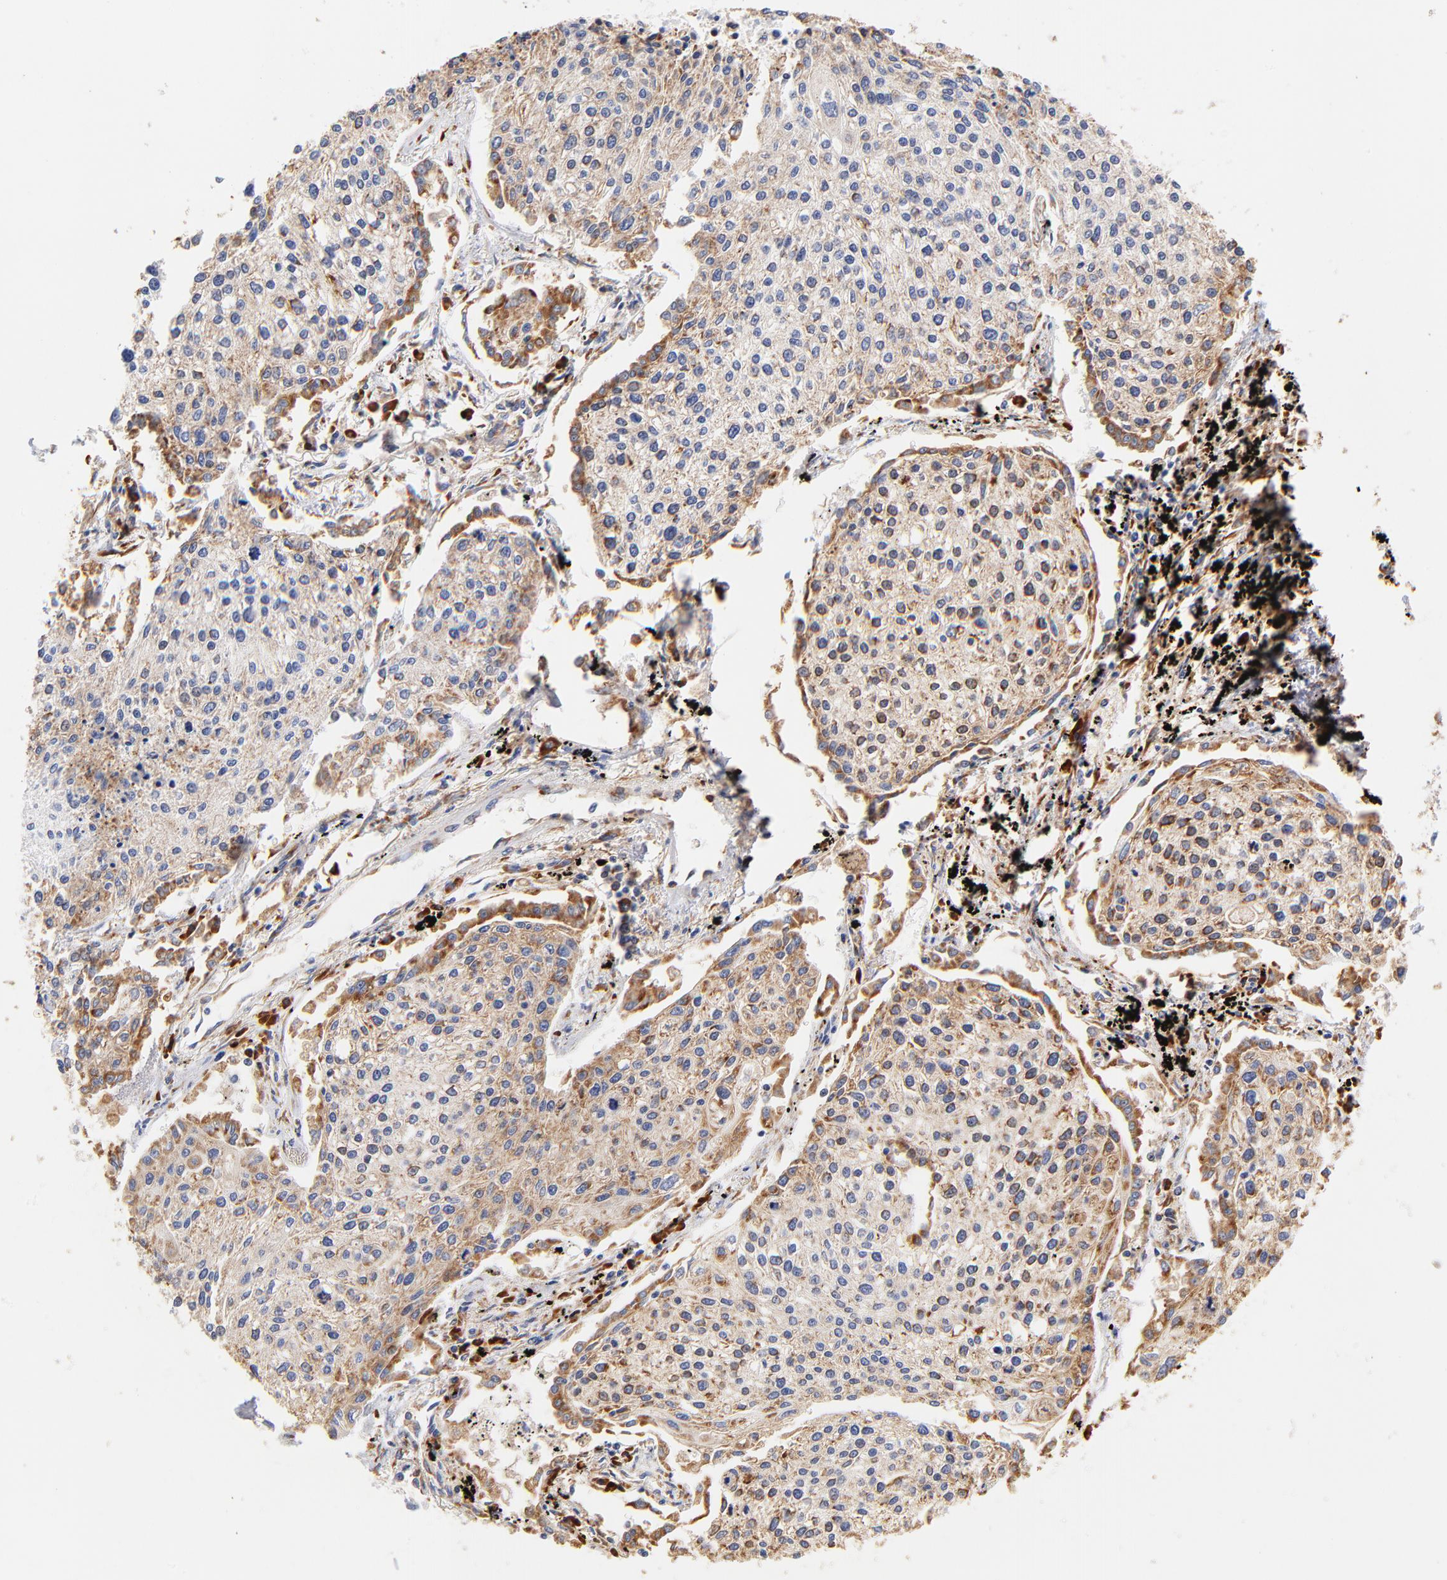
{"staining": {"intensity": "moderate", "quantity": "25%-75%", "location": "cytoplasmic/membranous"}, "tissue": "lung cancer", "cell_type": "Tumor cells", "image_type": "cancer", "snomed": [{"axis": "morphology", "description": "Squamous cell carcinoma, NOS"}, {"axis": "topography", "description": "Lung"}], "caption": "Human lung squamous cell carcinoma stained for a protein (brown) demonstrates moderate cytoplasmic/membranous positive expression in approximately 25%-75% of tumor cells.", "gene": "RPL27", "patient": {"sex": "male", "age": 75}}